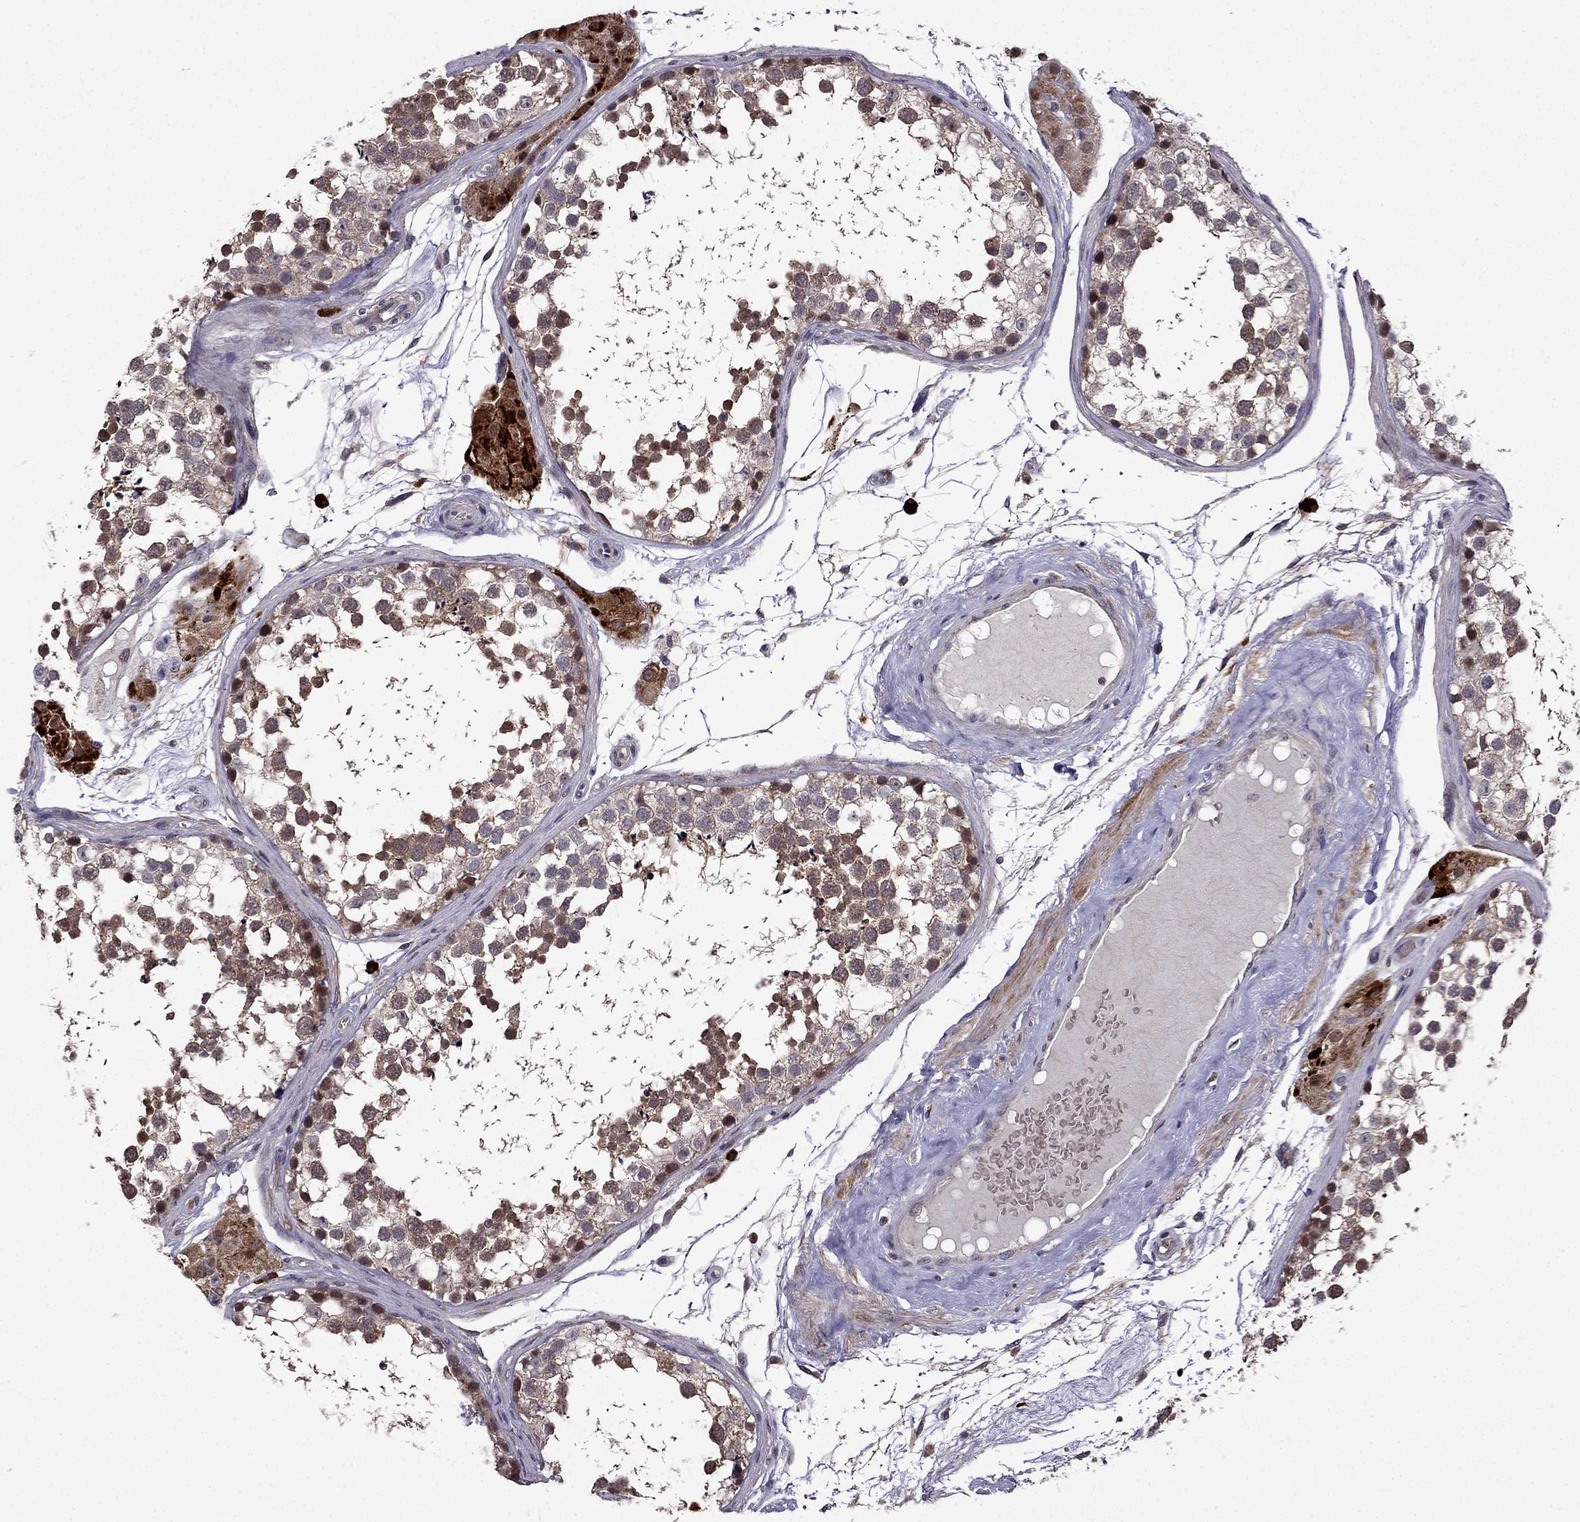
{"staining": {"intensity": "moderate", "quantity": "25%-75%", "location": "cytoplasmic/membranous"}, "tissue": "testis", "cell_type": "Cells in seminiferous ducts", "image_type": "normal", "snomed": [{"axis": "morphology", "description": "Normal tissue, NOS"}, {"axis": "morphology", "description": "Seminoma, NOS"}, {"axis": "topography", "description": "Testis"}], "caption": "Normal testis demonstrates moderate cytoplasmic/membranous expression in about 25%-75% of cells in seminiferous ducts (DAB IHC with brightfield microscopy, high magnification)..", "gene": "TAB2", "patient": {"sex": "male", "age": 65}}